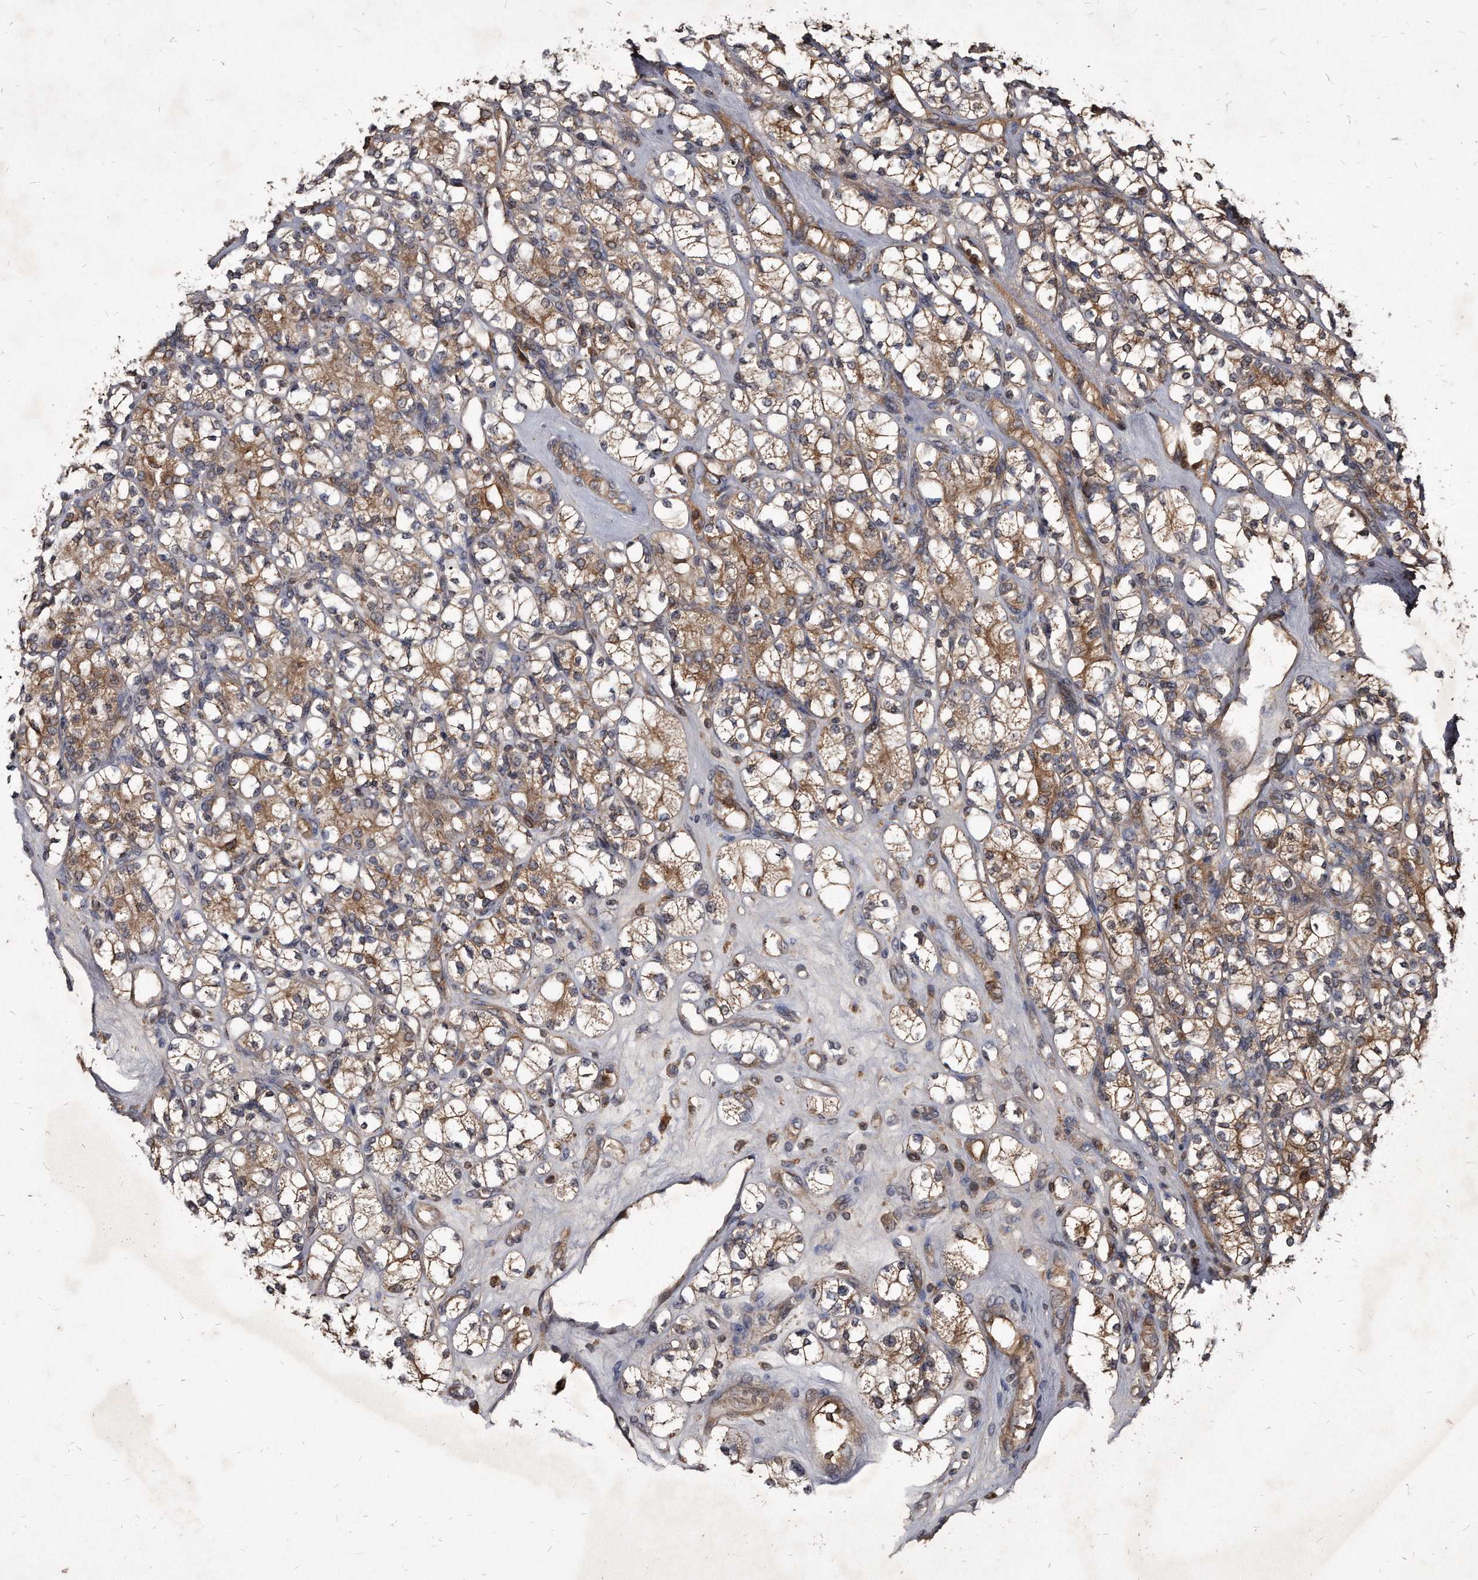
{"staining": {"intensity": "moderate", "quantity": ">75%", "location": "cytoplasmic/membranous"}, "tissue": "renal cancer", "cell_type": "Tumor cells", "image_type": "cancer", "snomed": [{"axis": "morphology", "description": "Adenocarcinoma, NOS"}, {"axis": "topography", "description": "Kidney"}], "caption": "IHC micrograph of human renal cancer stained for a protein (brown), which shows medium levels of moderate cytoplasmic/membranous expression in about >75% of tumor cells.", "gene": "FAM136A", "patient": {"sex": "male", "age": 77}}